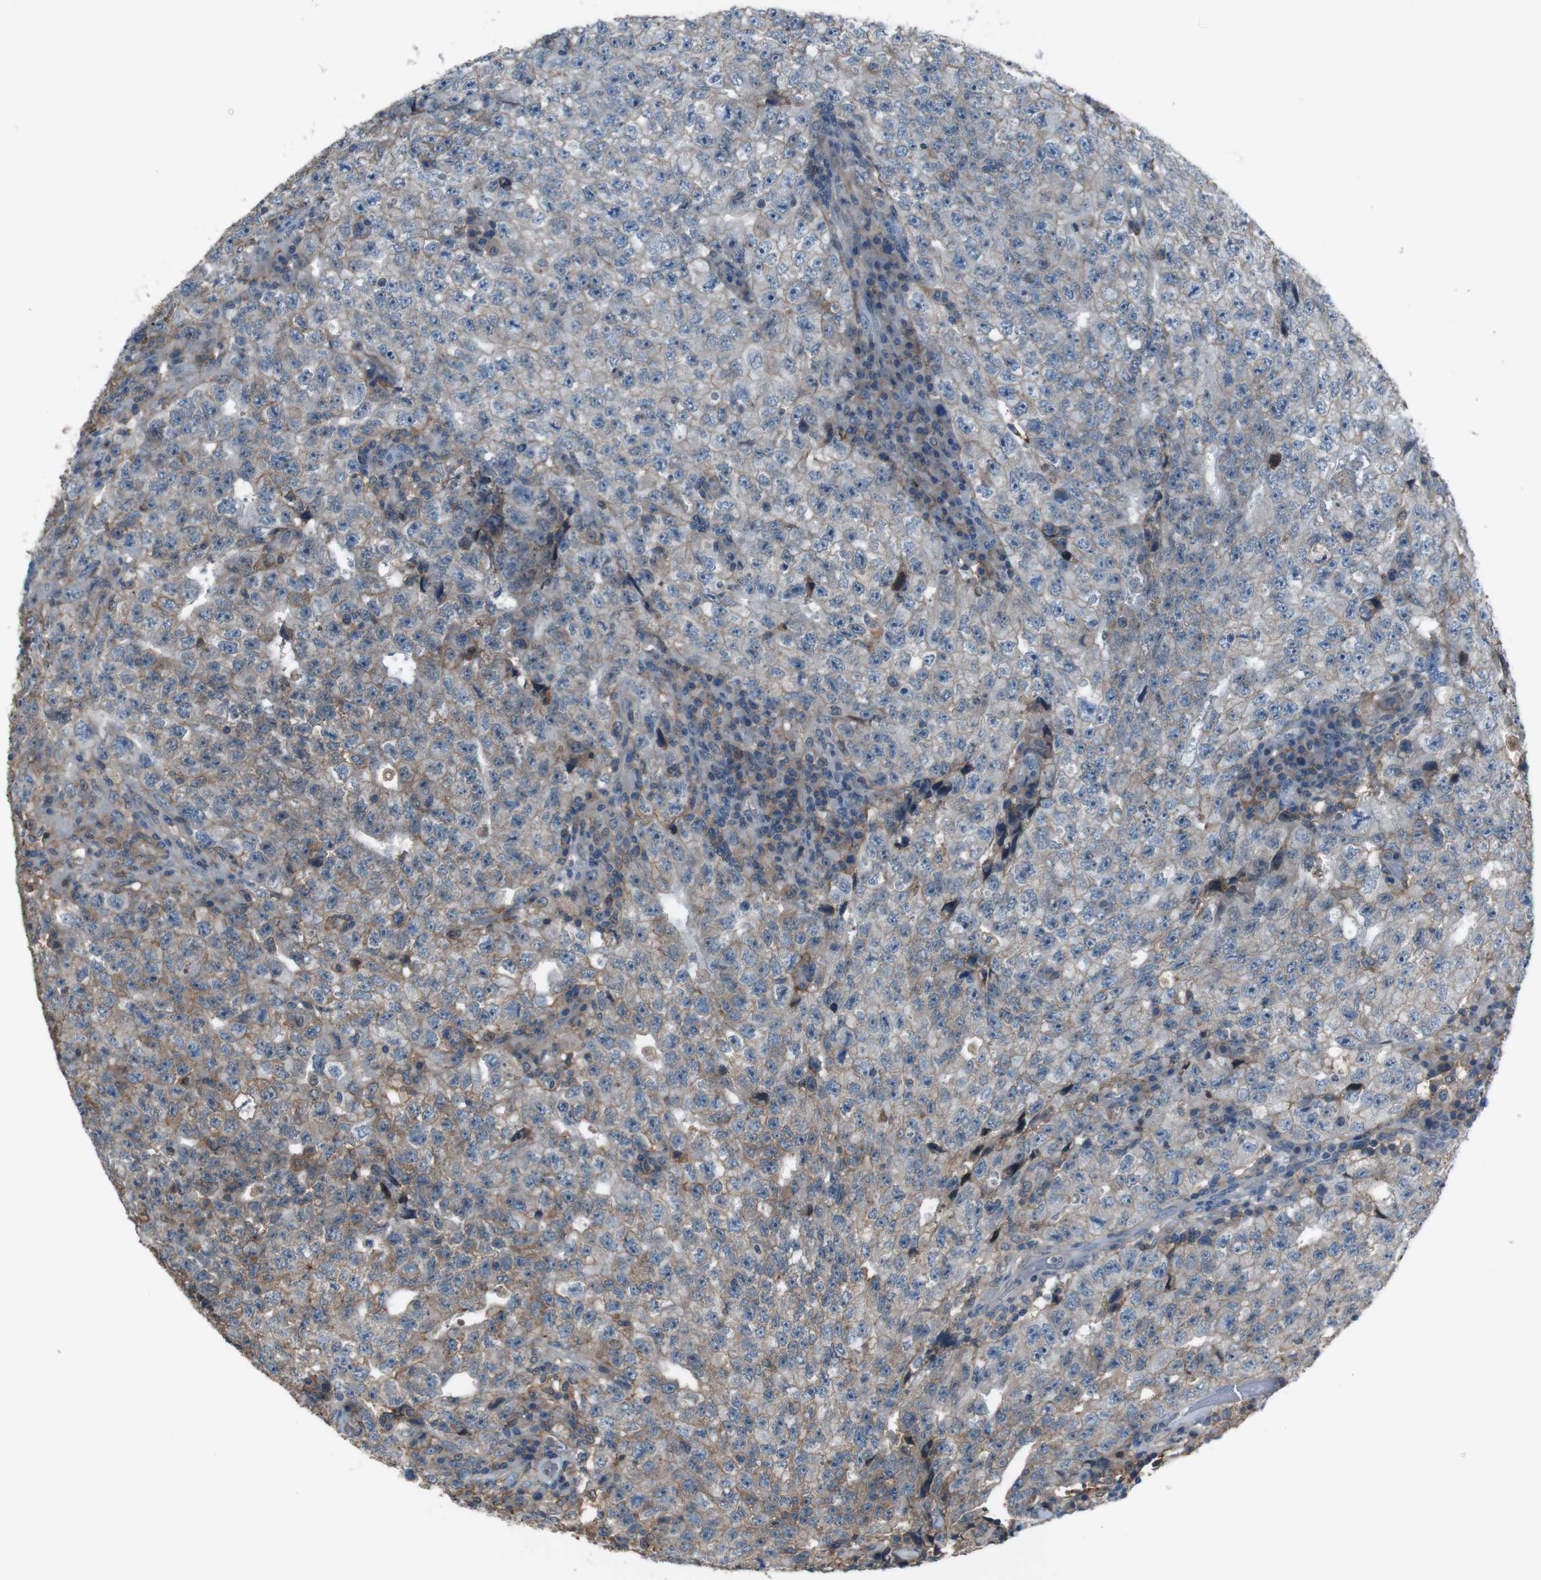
{"staining": {"intensity": "weak", "quantity": ">75%", "location": "cytoplasmic/membranous"}, "tissue": "testis cancer", "cell_type": "Tumor cells", "image_type": "cancer", "snomed": [{"axis": "morphology", "description": "Necrosis, NOS"}, {"axis": "morphology", "description": "Carcinoma, Embryonal, NOS"}, {"axis": "topography", "description": "Testis"}], "caption": "Testis cancer (embryonal carcinoma) stained for a protein (brown) reveals weak cytoplasmic/membranous positive positivity in approximately >75% of tumor cells.", "gene": "ATP2B1", "patient": {"sex": "male", "age": 19}}